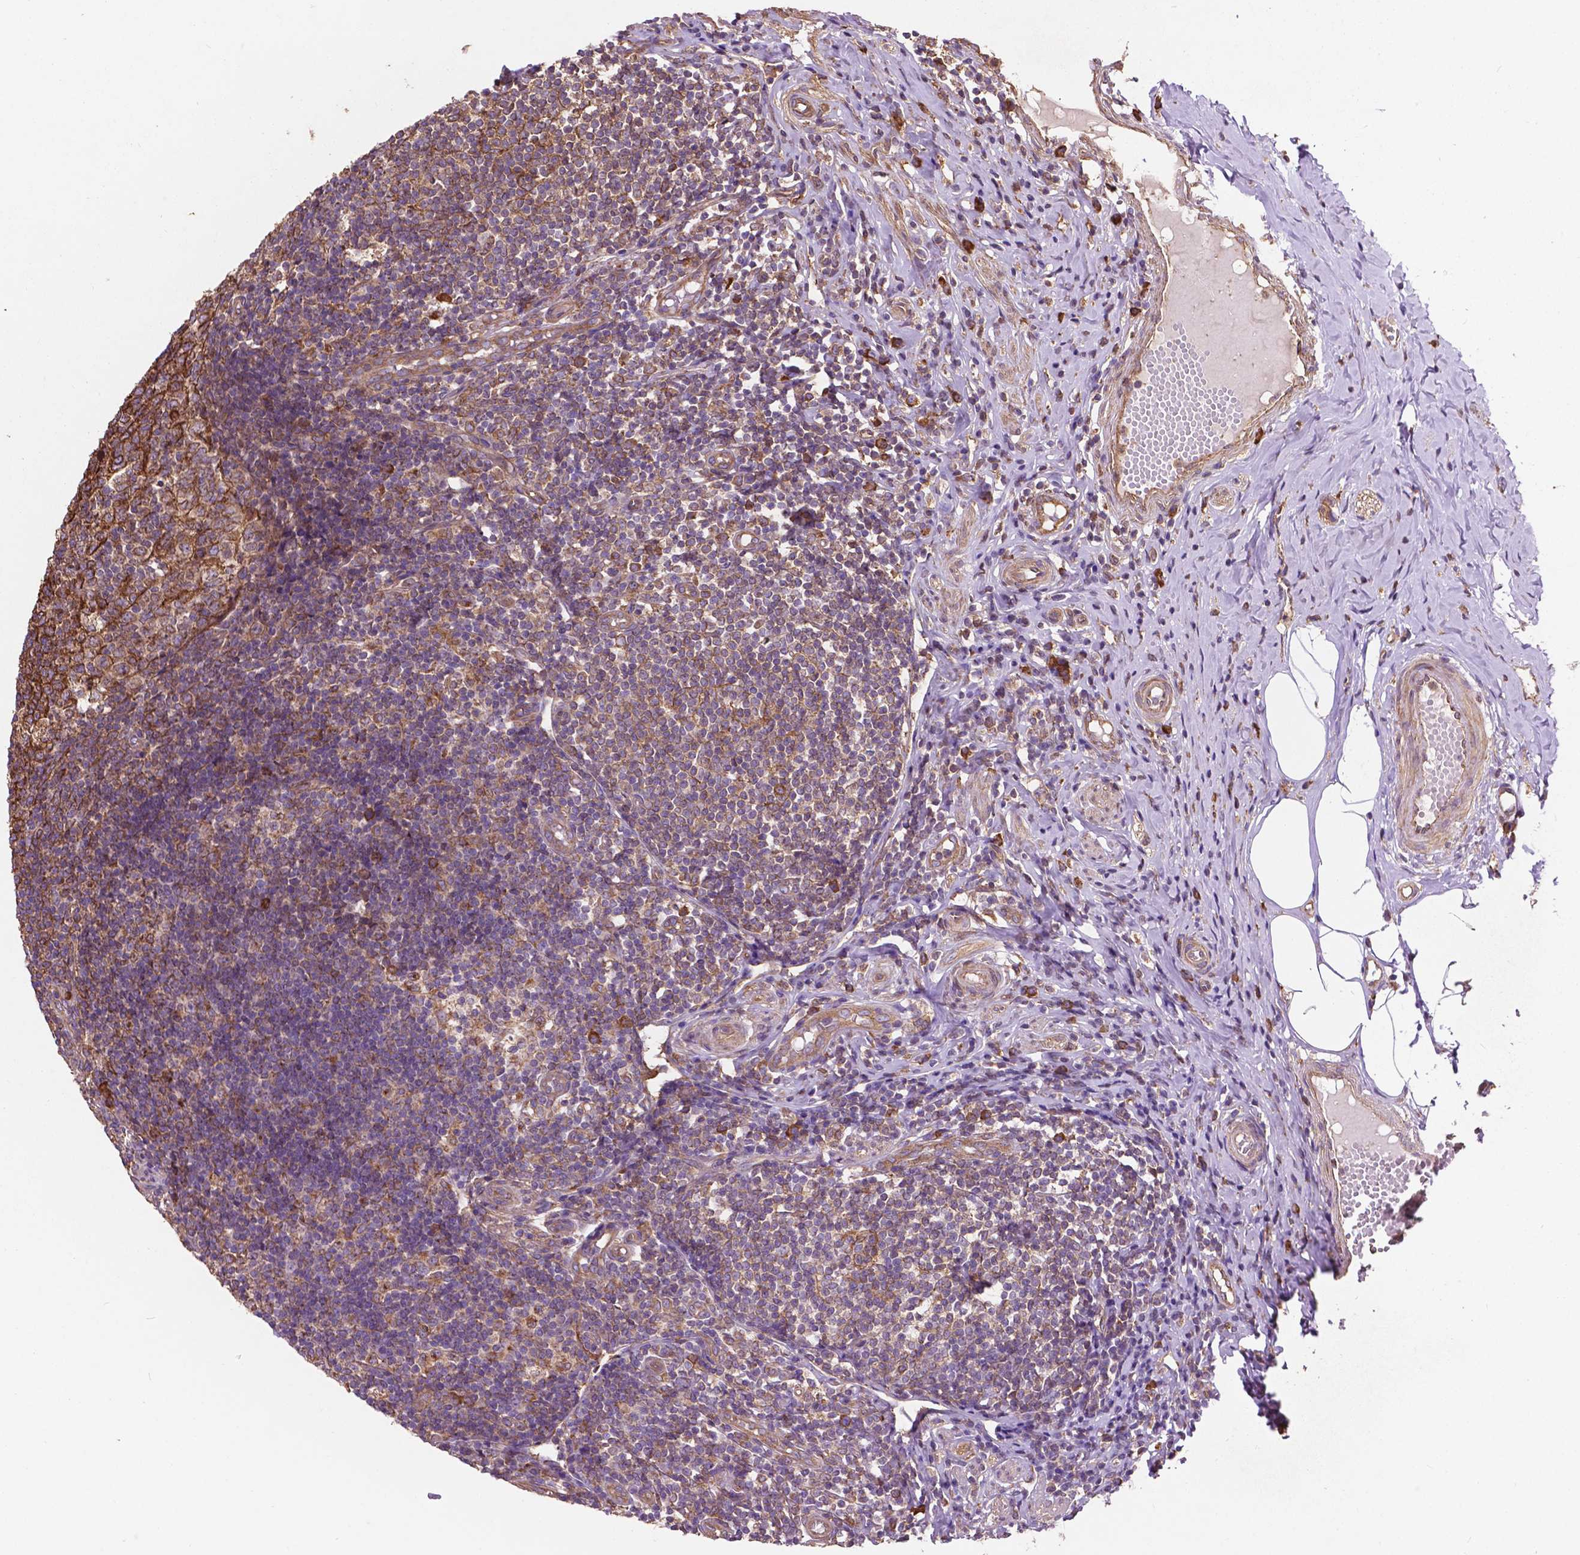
{"staining": {"intensity": "moderate", "quantity": ">75%", "location": "cytoplasmic/membranous"}, "tissue": "appendix", "cell_type": "Glandular cells", "image_type": "normal", "snomed": [{"axis": "morphology", "description": "Normal tissue, NOS"}, {"axis": "topography", "description": "Appendix"}], "caption": "Appendix stained with DAB immunohistochemistry shows medium levels of moderate cytoplasmic/membranous staining in approximately >75% of glandular cells. Nuclei are stained in blue.", "gene": "CCDC71L", "patient": {"sex": "male", "age": 18}}